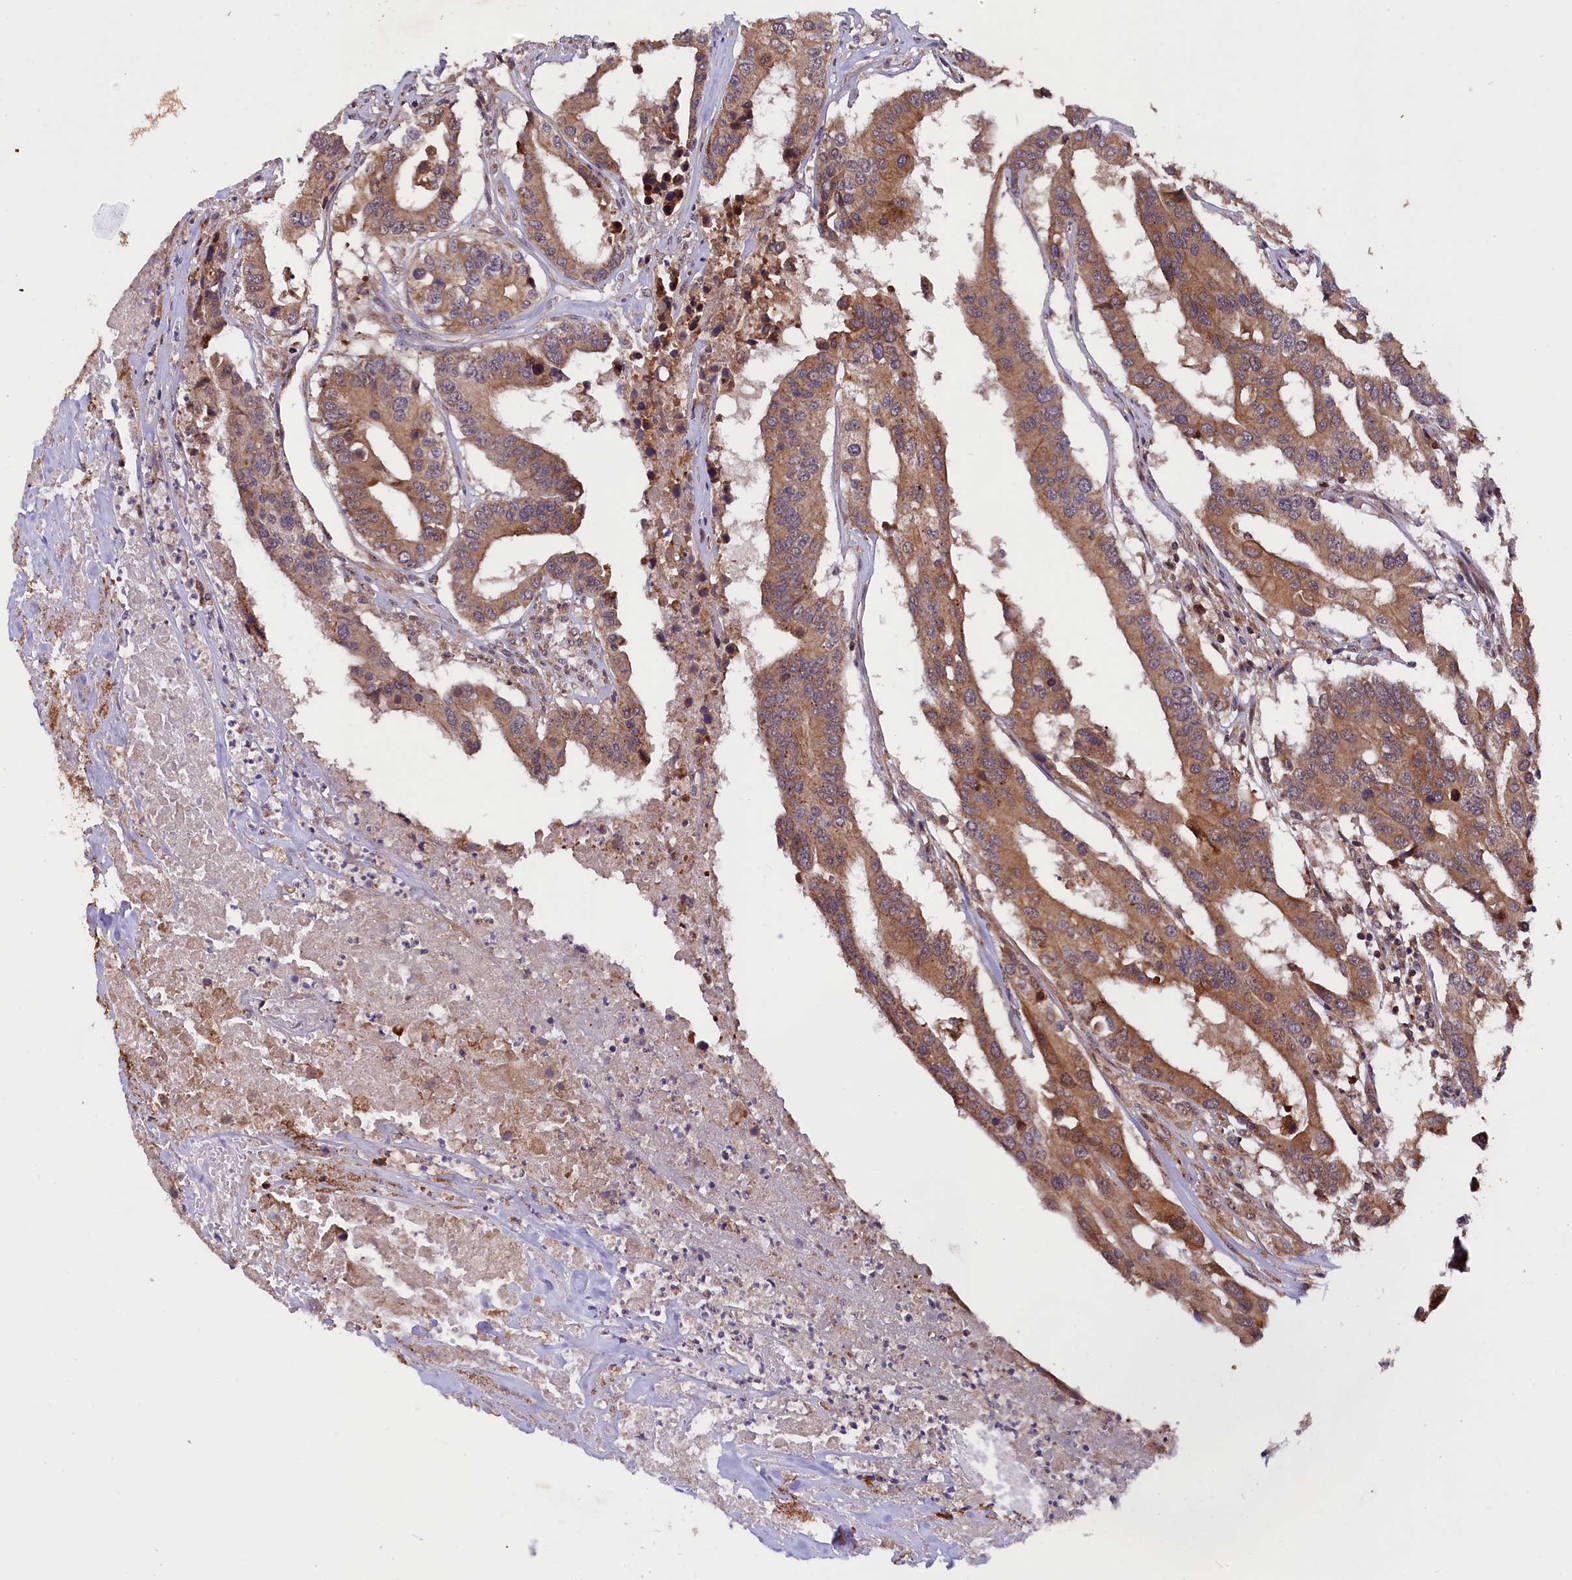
{"staining": {"intensity": "moderate", "quantity": ">75%", "location": "cytoplasmic/membranous"}, "tissue": "colorectal cancer", "cell_type": "Tumor cells", "image_type": "cancer", "snomed": [{"axis": "morphology", "description": "Adenocarcinoma, NOS"}, {"axis": "topography", "description": "Colon"}], "caption": "This histopathology image shows colorectal cancer (adenocarcinoma) stained with immunohistochemistry (IHC) to label a protein in brown. The cytoplasmic/membranous of tumor cells show moderate positivity for the protein. Nuclei are counter-stained blue.", "gene": "DOHH", "patient": {"sex": "male", "age": 77}}